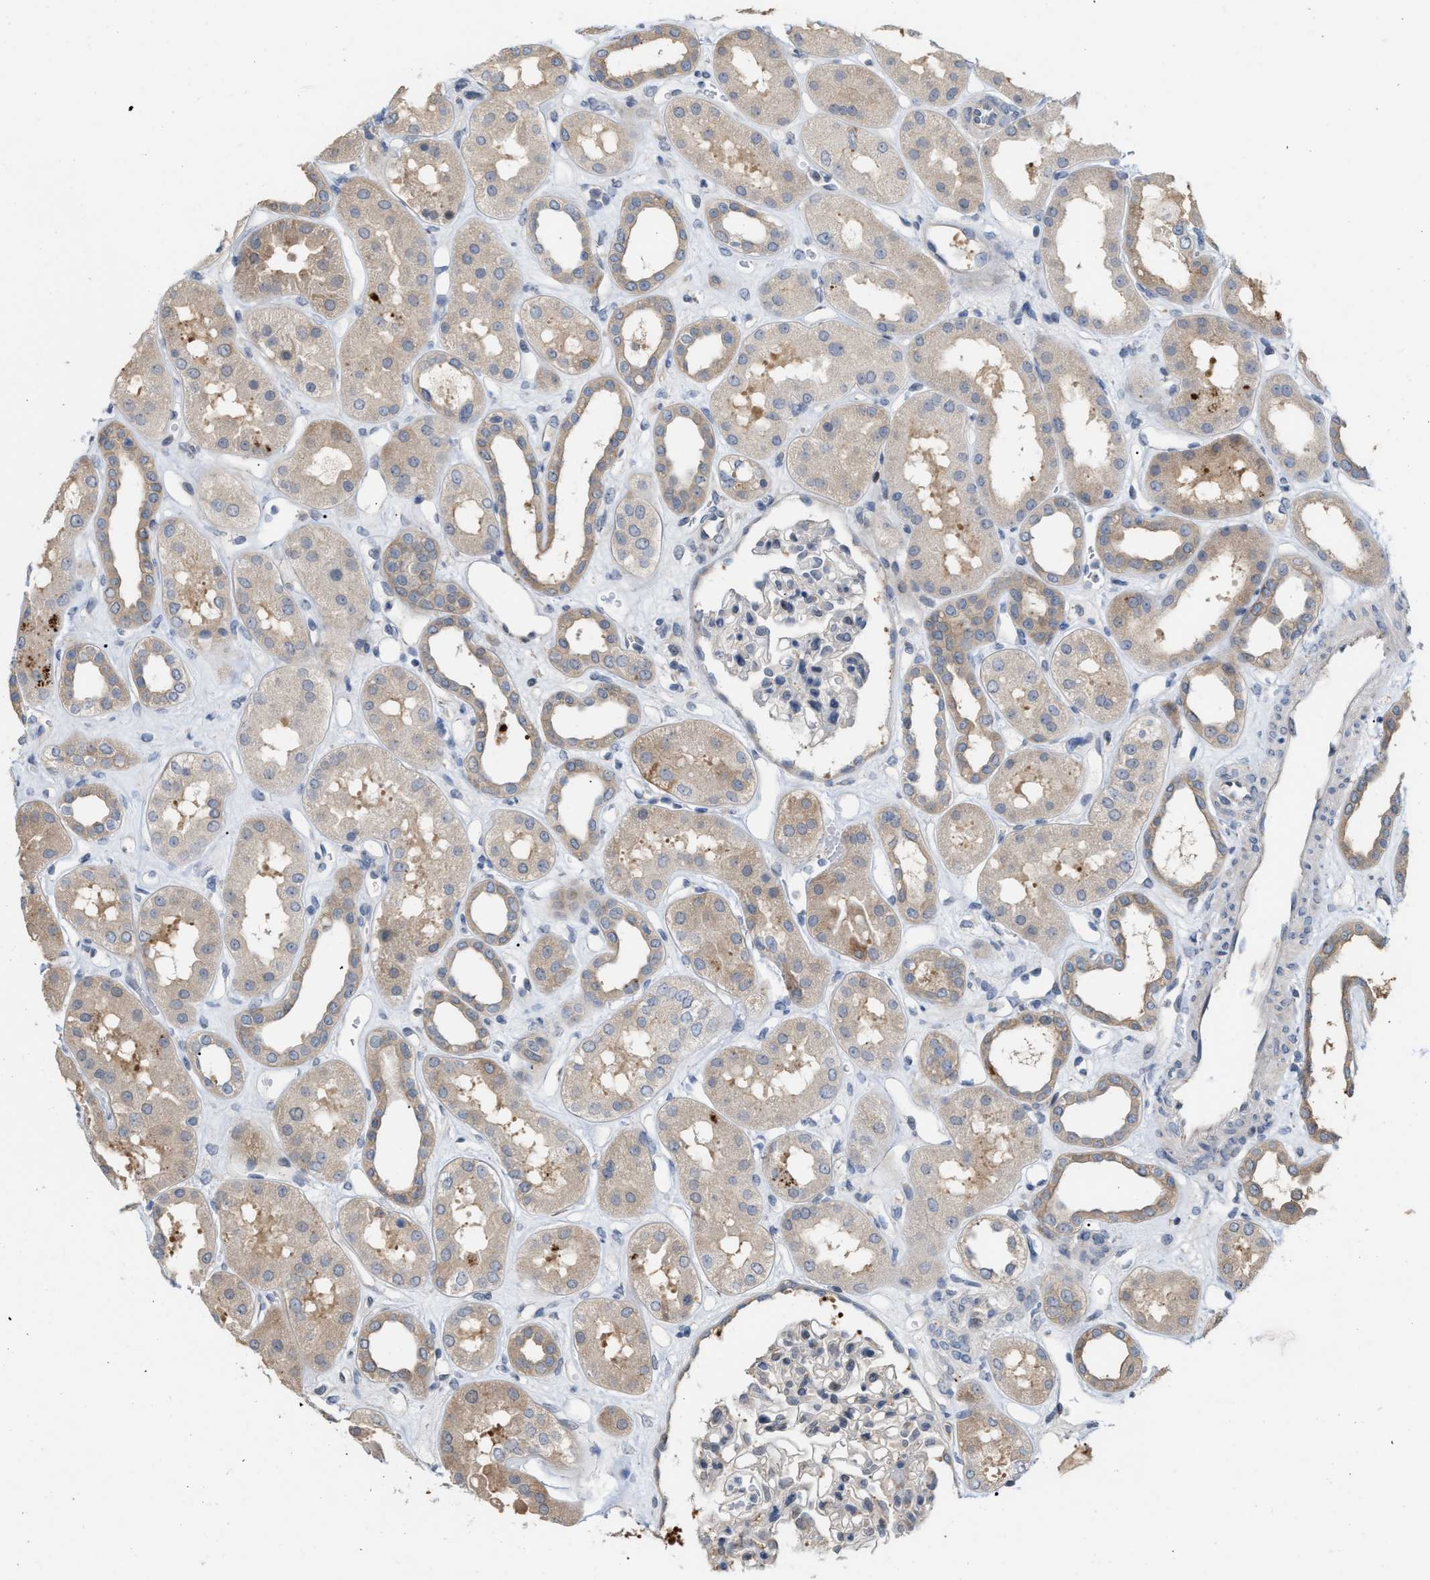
{"staining": {"intensity": "negative", "quantity": "none", "location": "none"}, "tissue": "kidney", "cell_type": "Cells in glomeruli", "image_type": "normal", "snomed": [{"axis": "morphology", "description": "Normal tissue, NOS"}, {"axis": "topography", "description": "Kidney"}], "caption": "The histopathology image displays no significant expression in cells in glomeruli of kidney.", "gene": "CSNK1A1", "patient": {"sex": "male", "age": 59}}